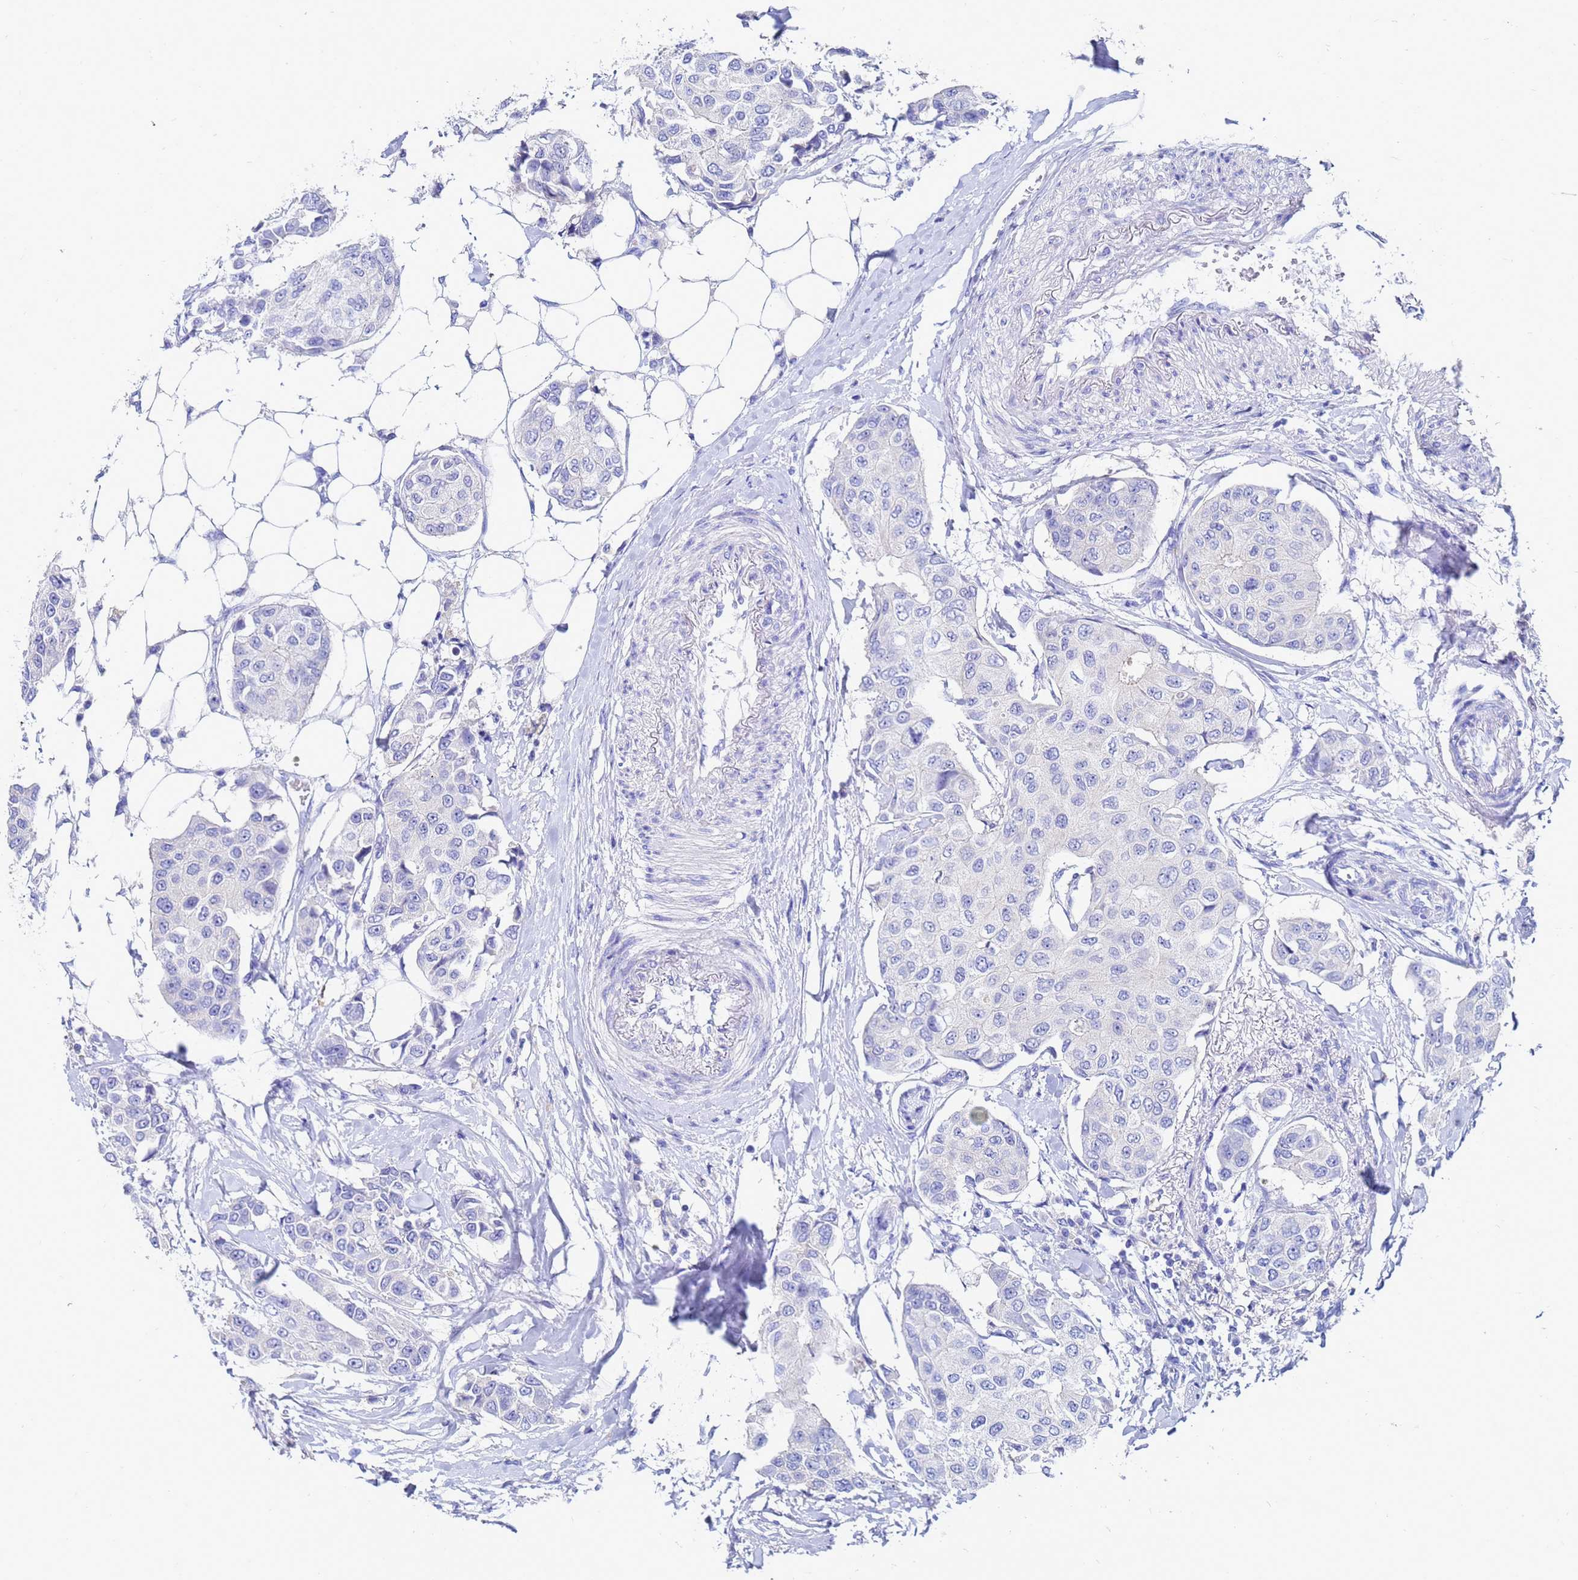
{"staining": {"intensity": "negative", "quantity": "none", "location": "none"}, "tissue": "breast cancer", "cell_type": "Tumor cells", "image_type": "cancer", "snomed": [{"axis": "morphology", "description": "Duct carcinoma"}, {"axis": "topography", "description": "Breast"}], "caption": "Immunohistochemistry of human invasive ductal carcinoma (breast) shows no positivity in tumor cells.", "gene": "C2orf72", "patient": {"sex": "female", "age": 80}}